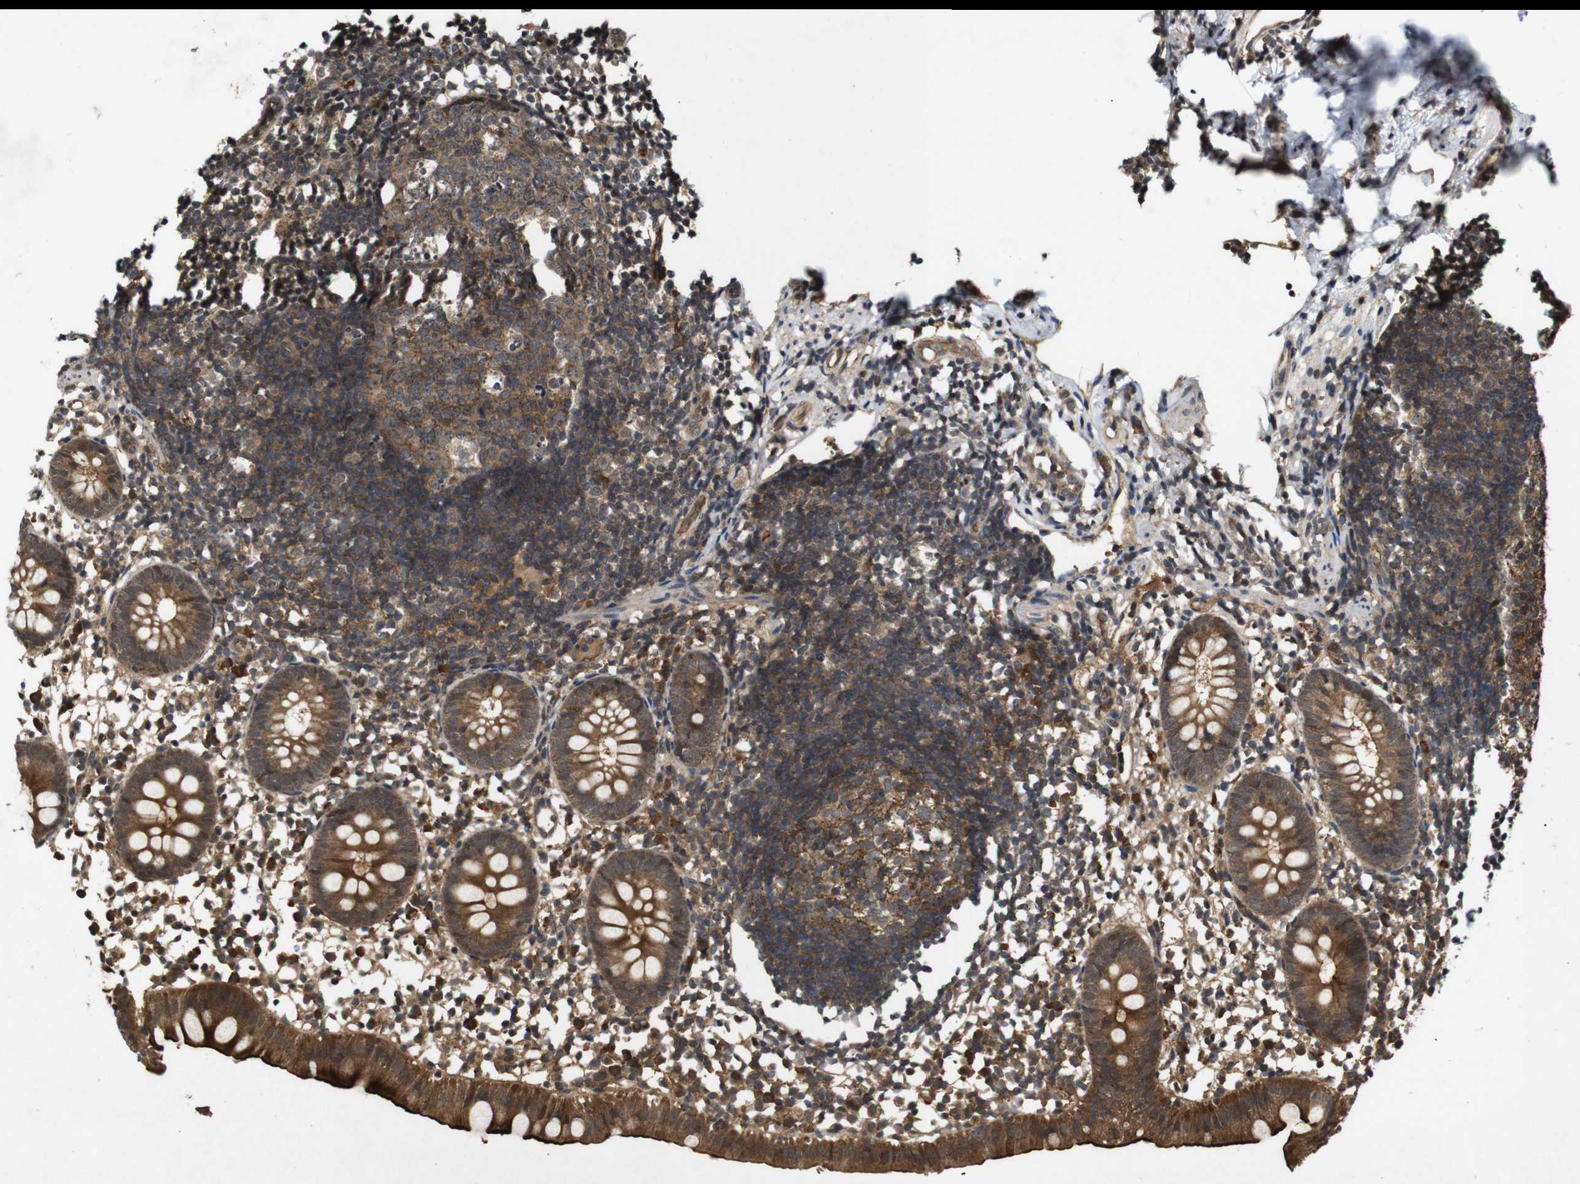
{"staining": {"intensity": "strong", "quantity": "<25%", "location": "cytoplasmic/membranous"}, "tissue": "appendix", "cell_type": "Glandular cells", "image_type": "normal", "snomed": [{"axis": "morphology", "description": "Normal tissue, NOS"}, {"axis": "topography", "description": "Appendix"}], "caption": "Benign appendix was stained to show a protein in brown. There is medium levels of strong cytoplasmic/membranous staining in approximately <25% of glandular cells.", "gene": "RIPK1", "patient": {"sex": "female", "age": 20}}